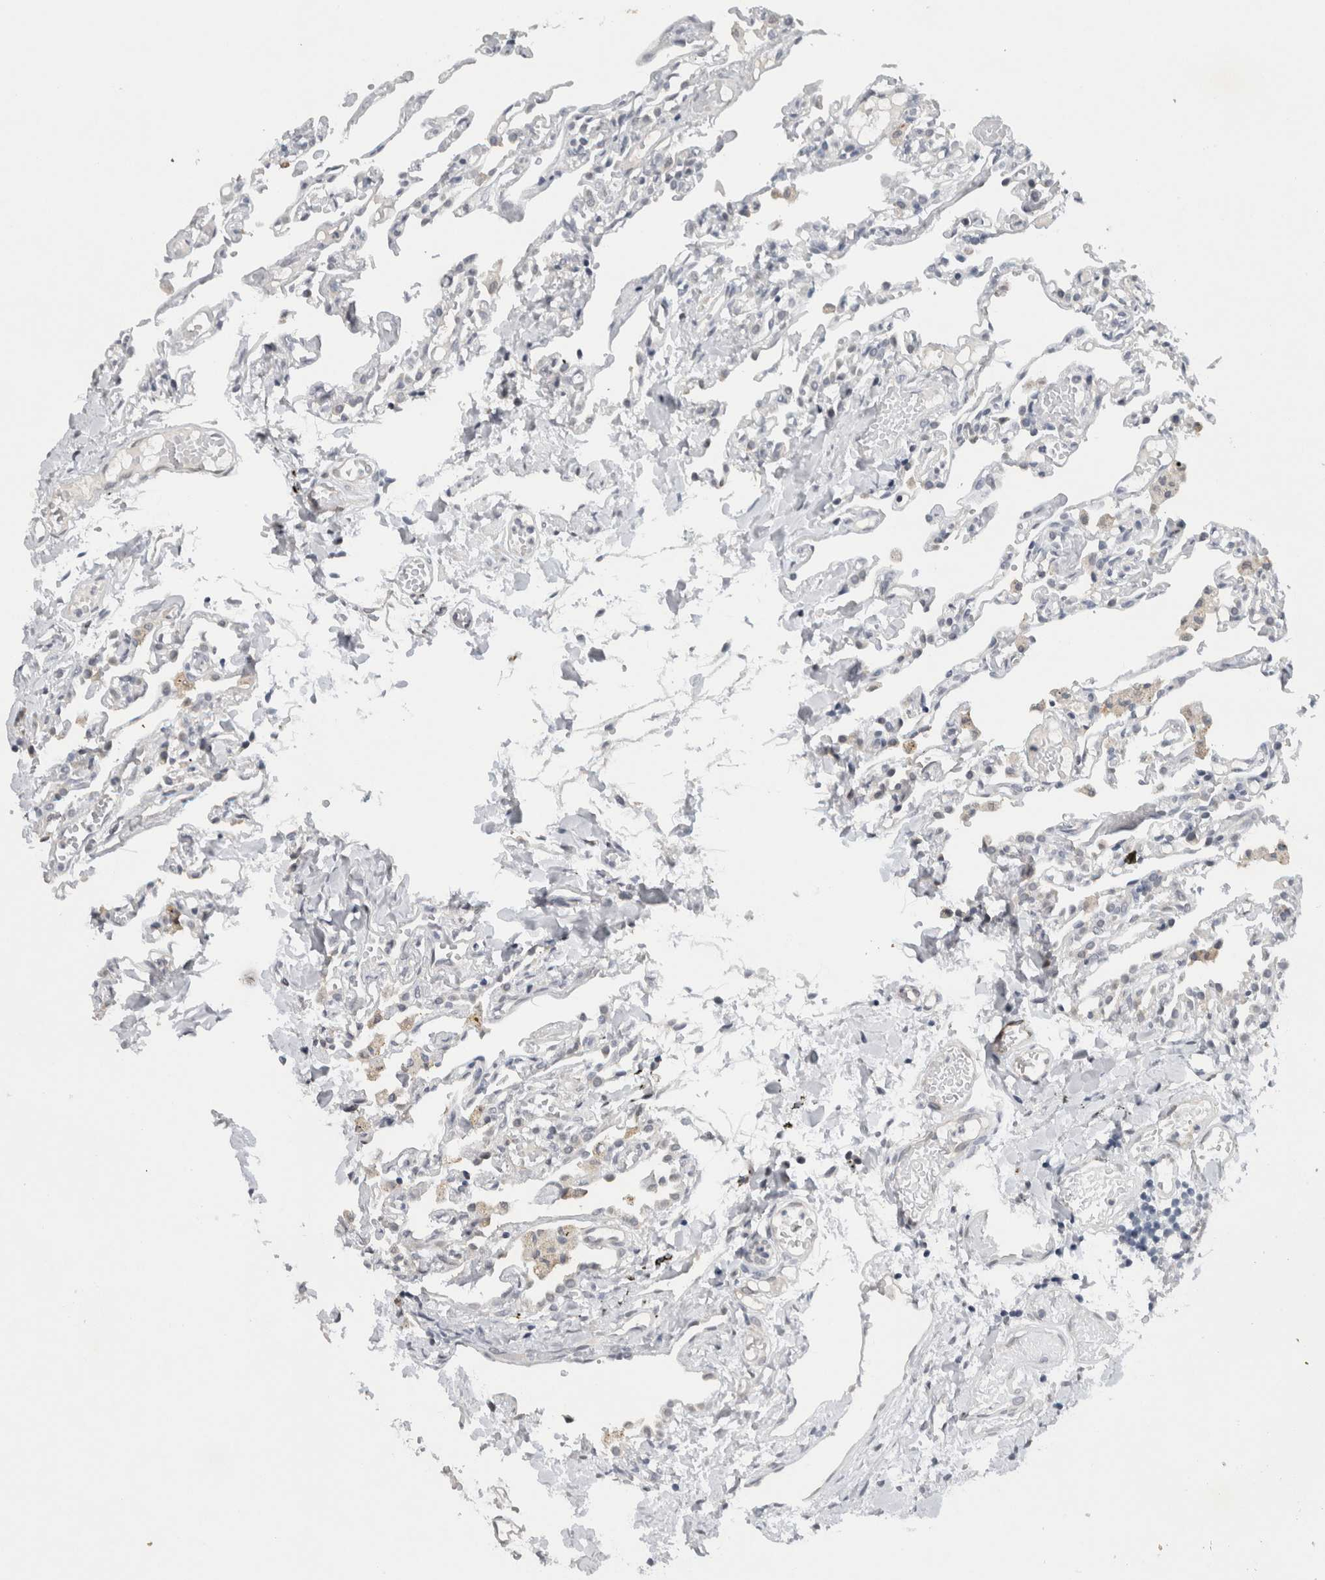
{"staining": {"intensity": "negative", "quantity": "none", "location": "none"}, "tissue": "lung", "cell_type": "Alveolar cells", "image_type": "normal", "snomed": [{"axis": "morphology", "description": "Normal tissue, NOS"}, {"axis": "topography", "description": "Lung"}], "caption": "Immunohistochemical staining of normal lung shows no significant positivity in alveolar cells. (DAB IHC visualized using brightfield microscopy, high magnification).", "gene": "PRXL2A", "patient": {"sex": "male", "age": 21}}